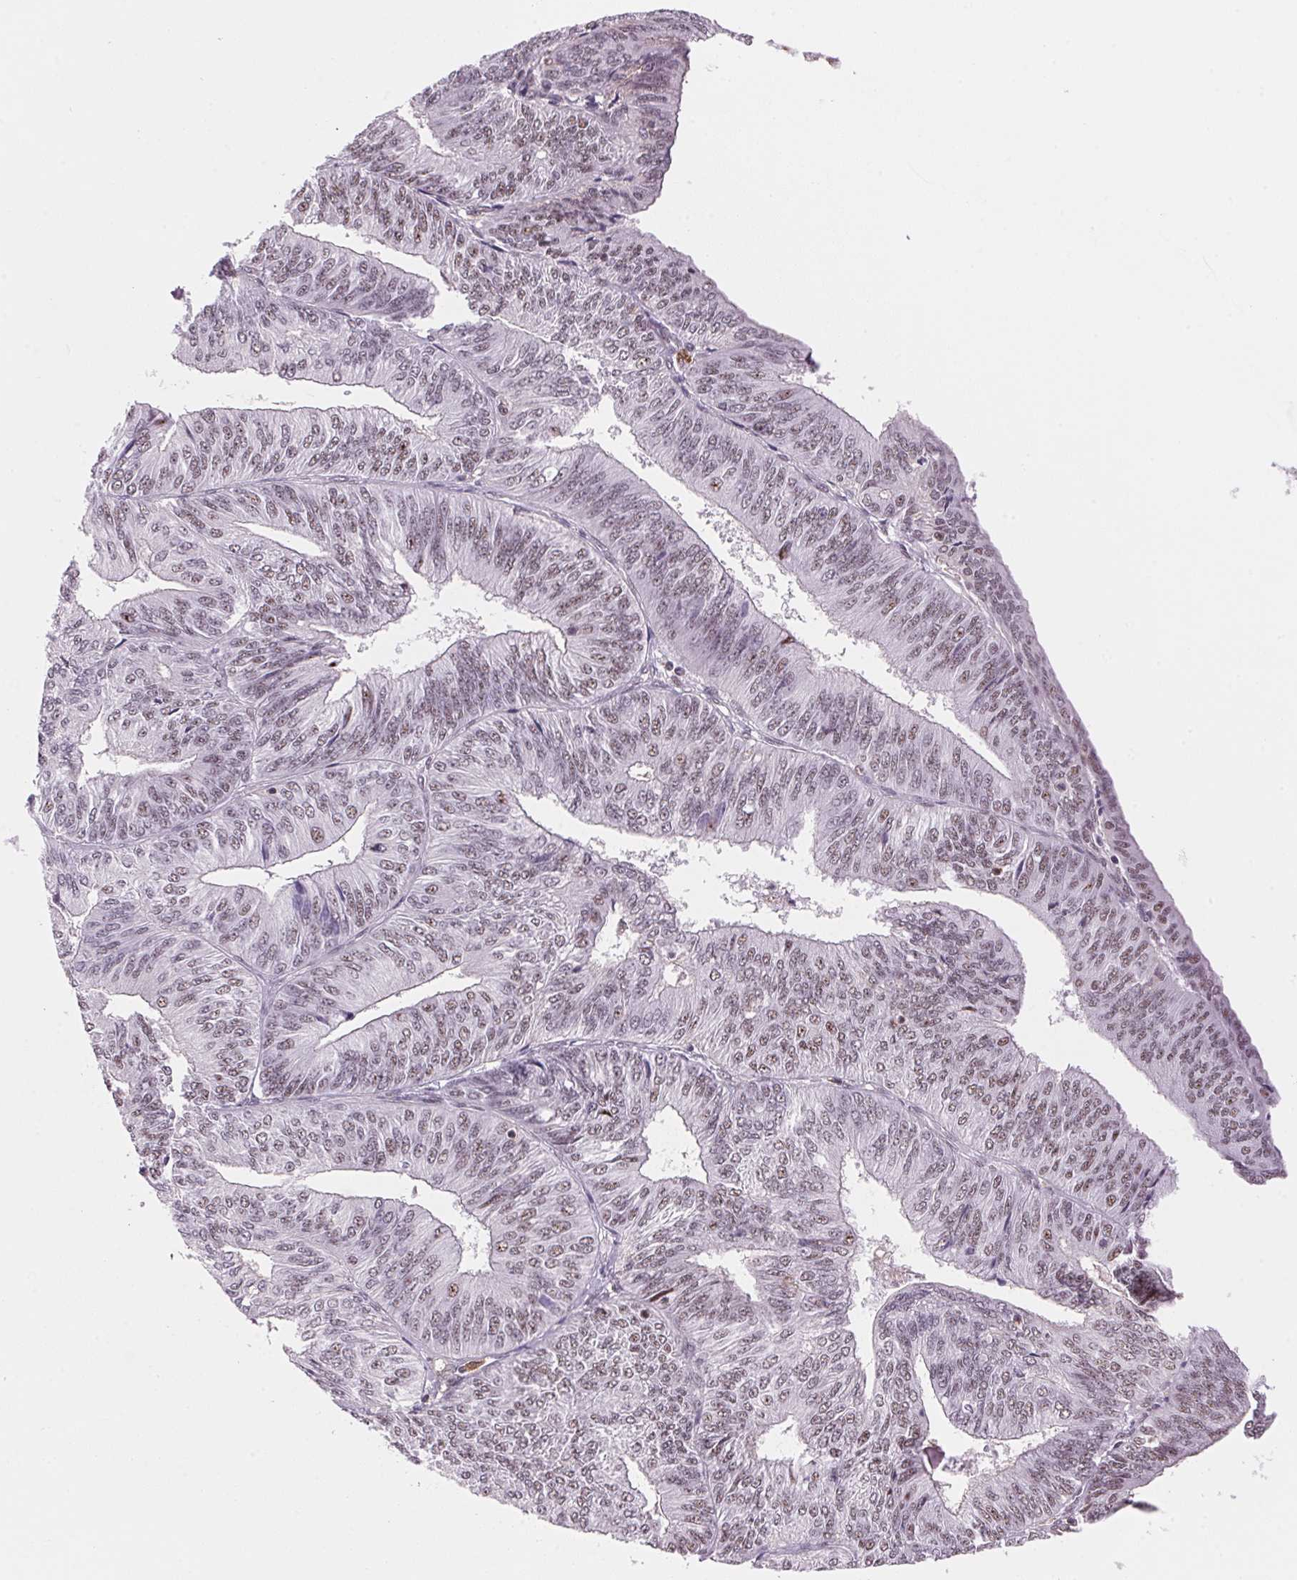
{"staining": {"intensity": "weak", "quantity": "25%-75%", "location": "nuclear"}, "tissue": "endometrial cancer", "cell_type": "Tumor cells", "image_type": "cancer", "snomed": [{"axis": "morphology", "description": "Adenocarcinoma, NOS"}, {"axis": "topography", "description": "Endometrium"}], "caption": "An immunohistochemistry micrograph of tumor tissue is shown. Protein staining in brown highlights weak nuclear positivity in endometrial adenocarcinoma within tumor cells.", "gene": "HNRNPDL", "patient": {"sex": "female", "age": 58}}